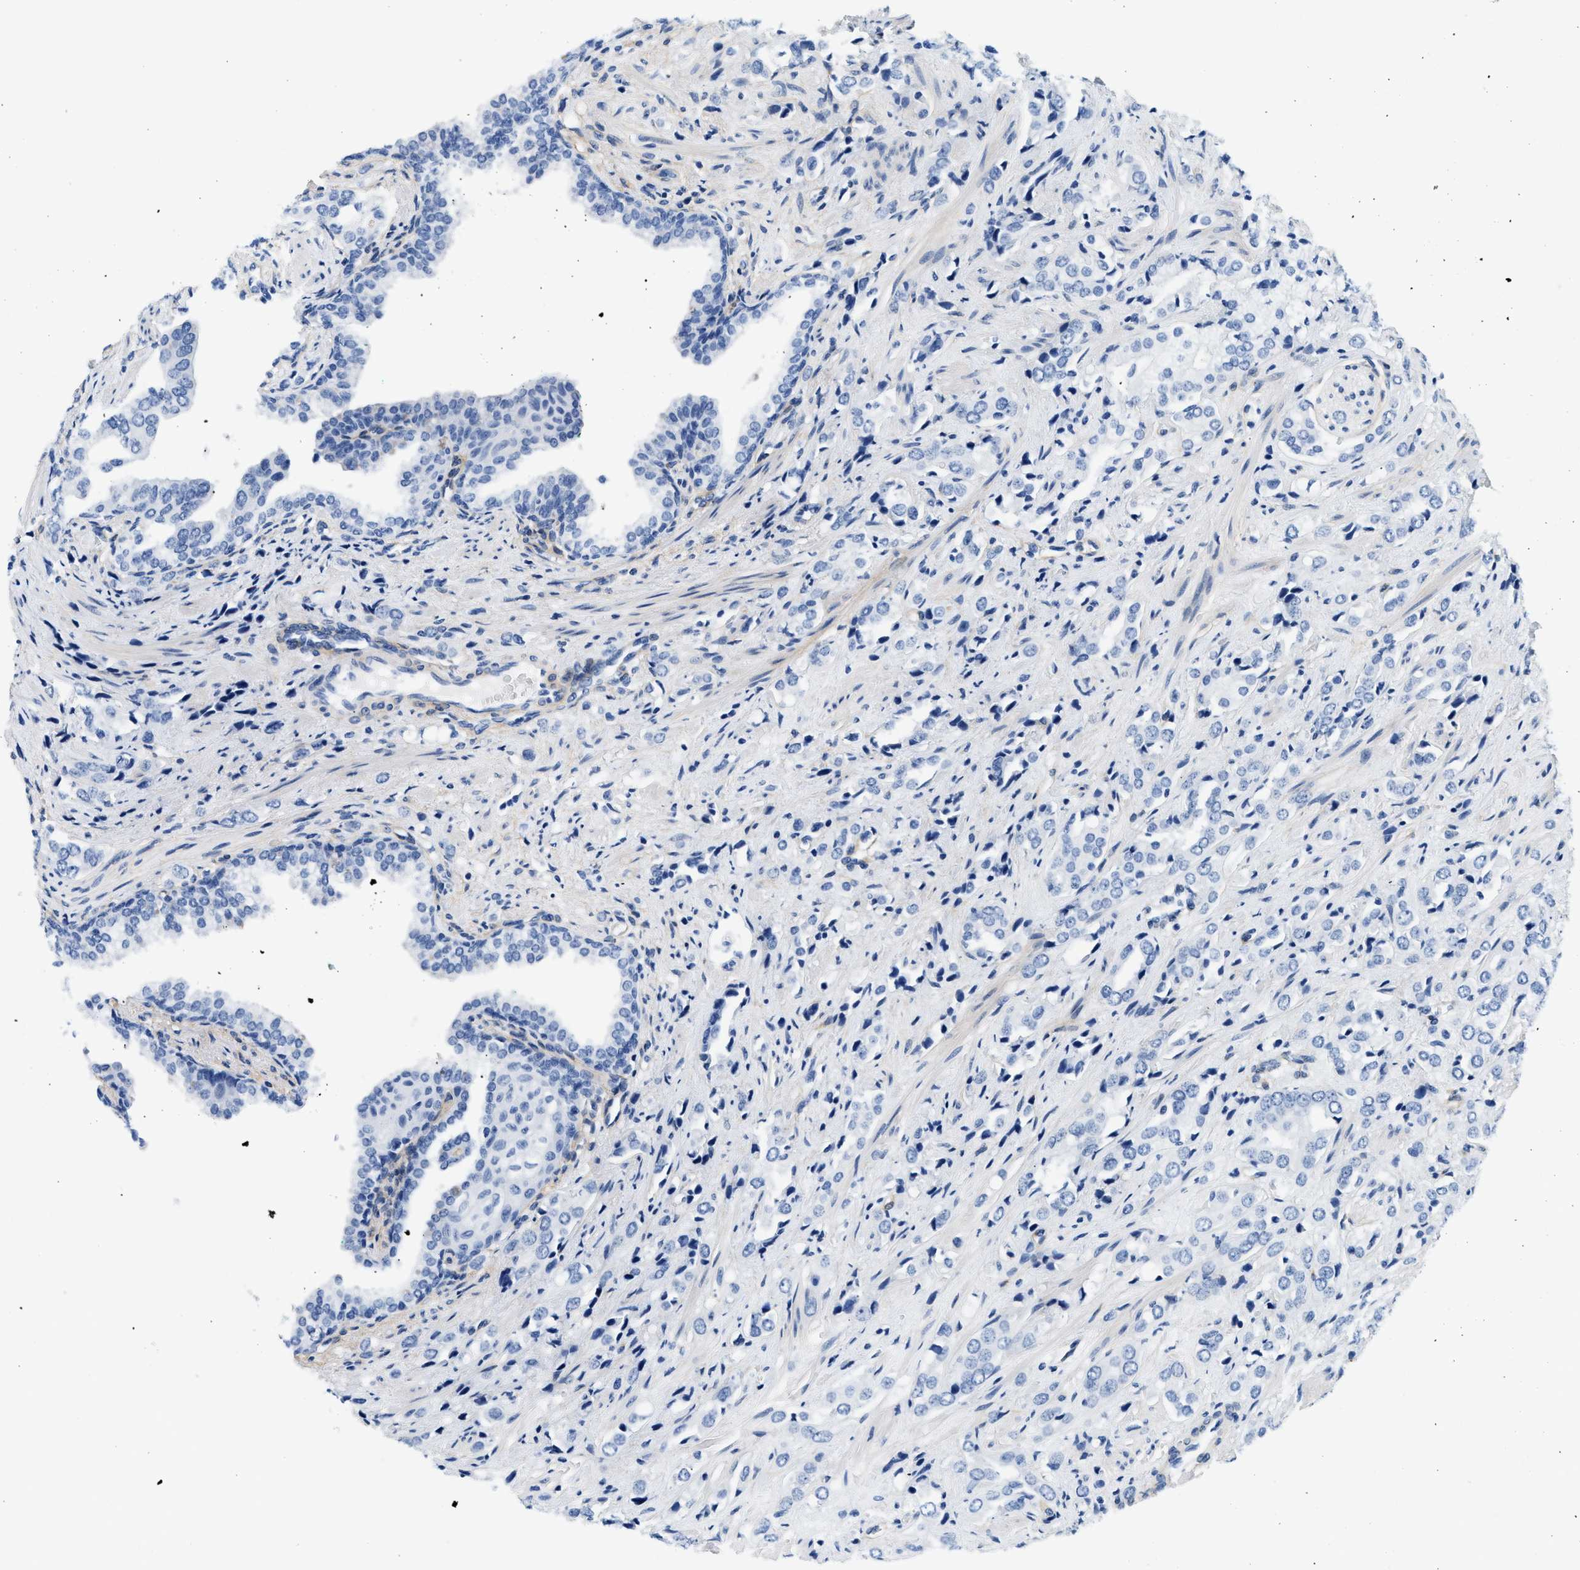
{"staining": {"intensity": "negative", "quantity": "none", "location": "none"}, "tissue": "prostate cancer", "cell_type": "Tumor cells", "image_type": "cancer", "snomed": [{"axis": "morphology", "description": "Adenocarcinoma, High grade"}, {"axis": "topography", "description": "Prostate"}], "caption": "Immunohistochemical staining of prostate cancer exhibits no significant expression in tumor cells.", "gene": "PDGFRB", "patient": {"sex": "male", "age": 52}}